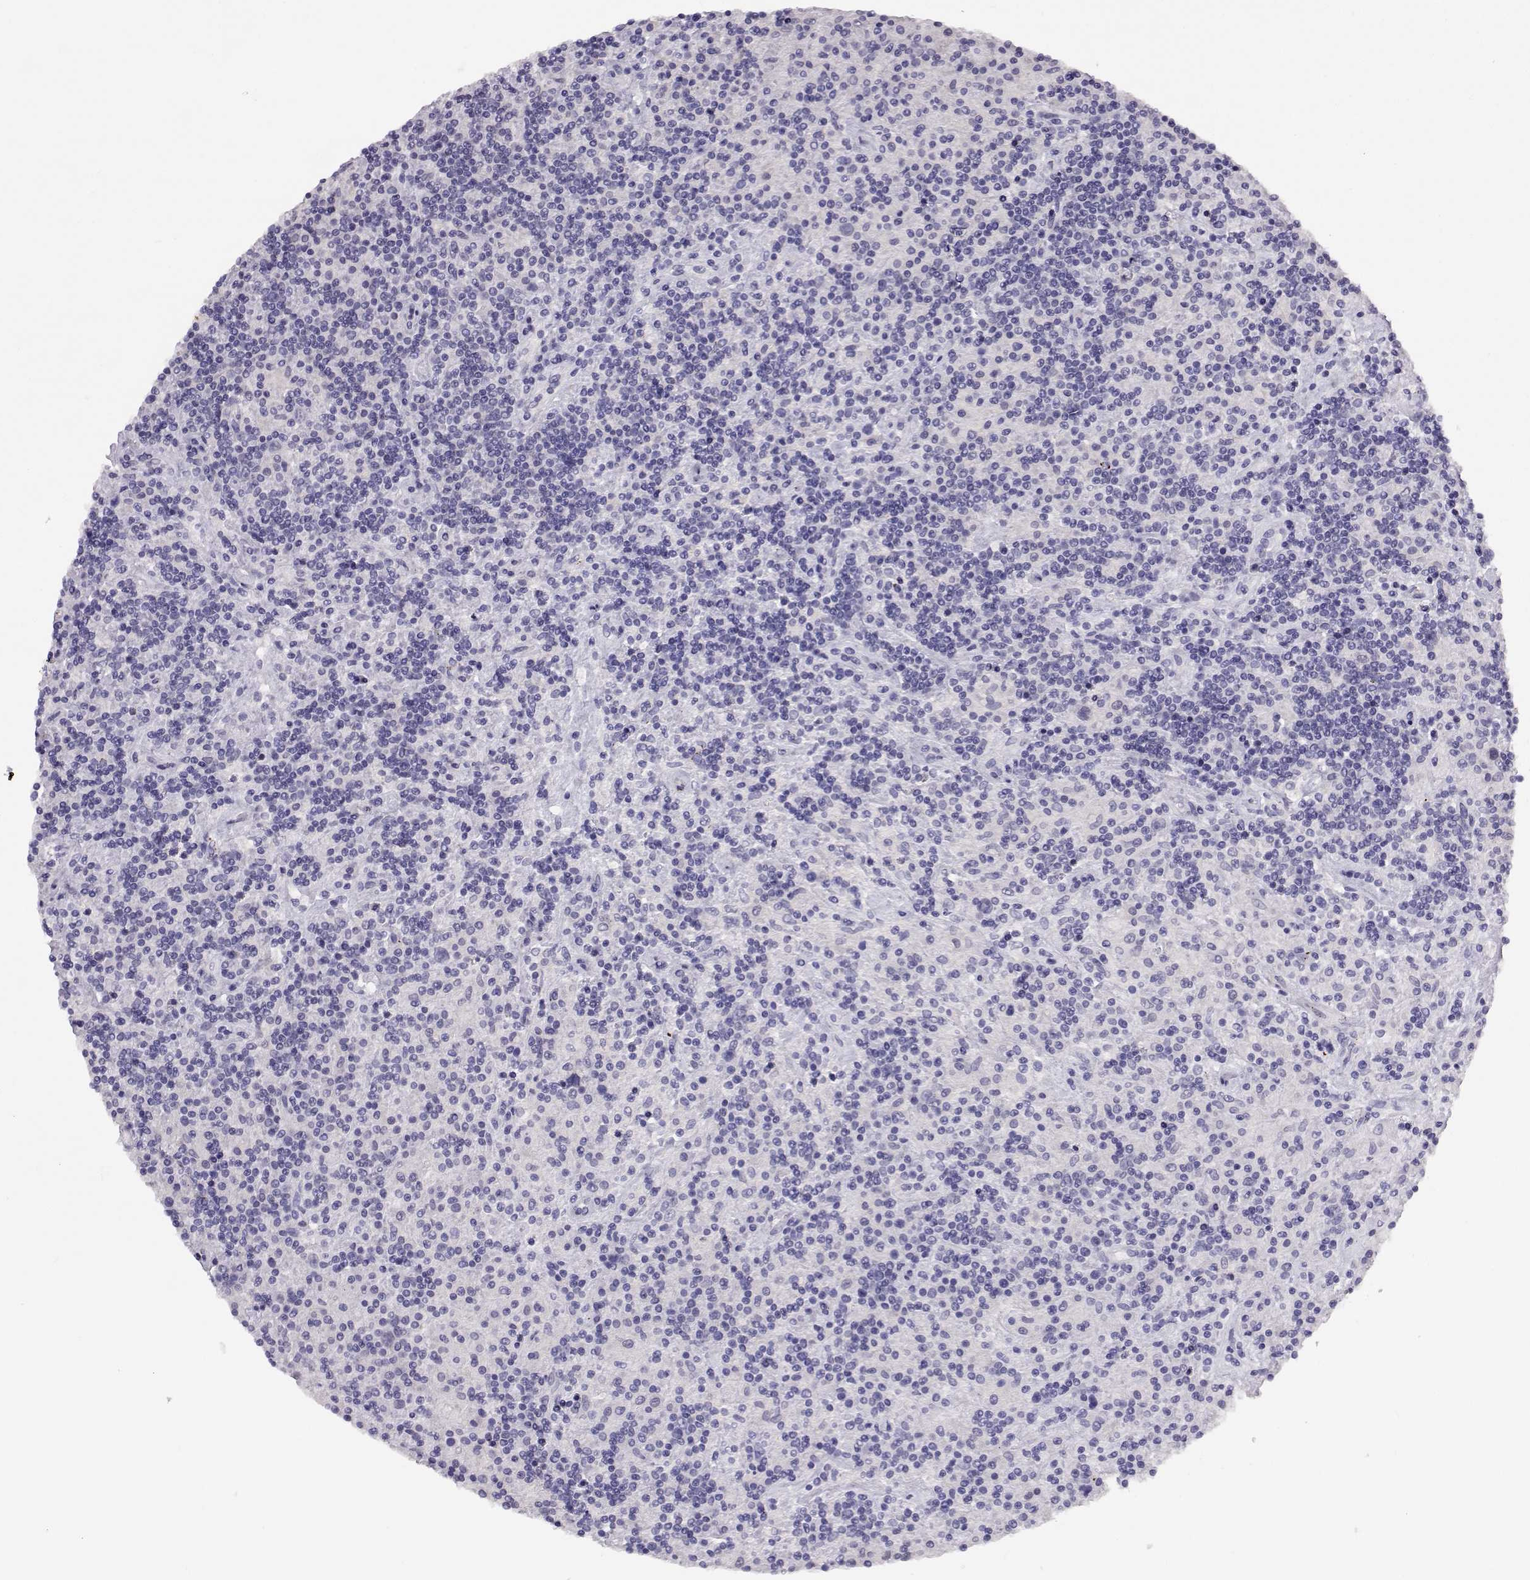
{"staining": {"intensity": "negative", "quantity": "none", "location": "none"}, "tissue": "lymphoma", "cell_type": "Tumor cells", "image_type": "cancer", "snomed": [{"axis": "morphology", "description": "Hodgkin's disease, NOS"}, {"axis": "topography", "description": "Lymph node"}], "caption": "Tumor cells are negative for protein expression in human lymphoma.", "gene": "ENDOU", "patient": {"sex": "male", "age": 70}}